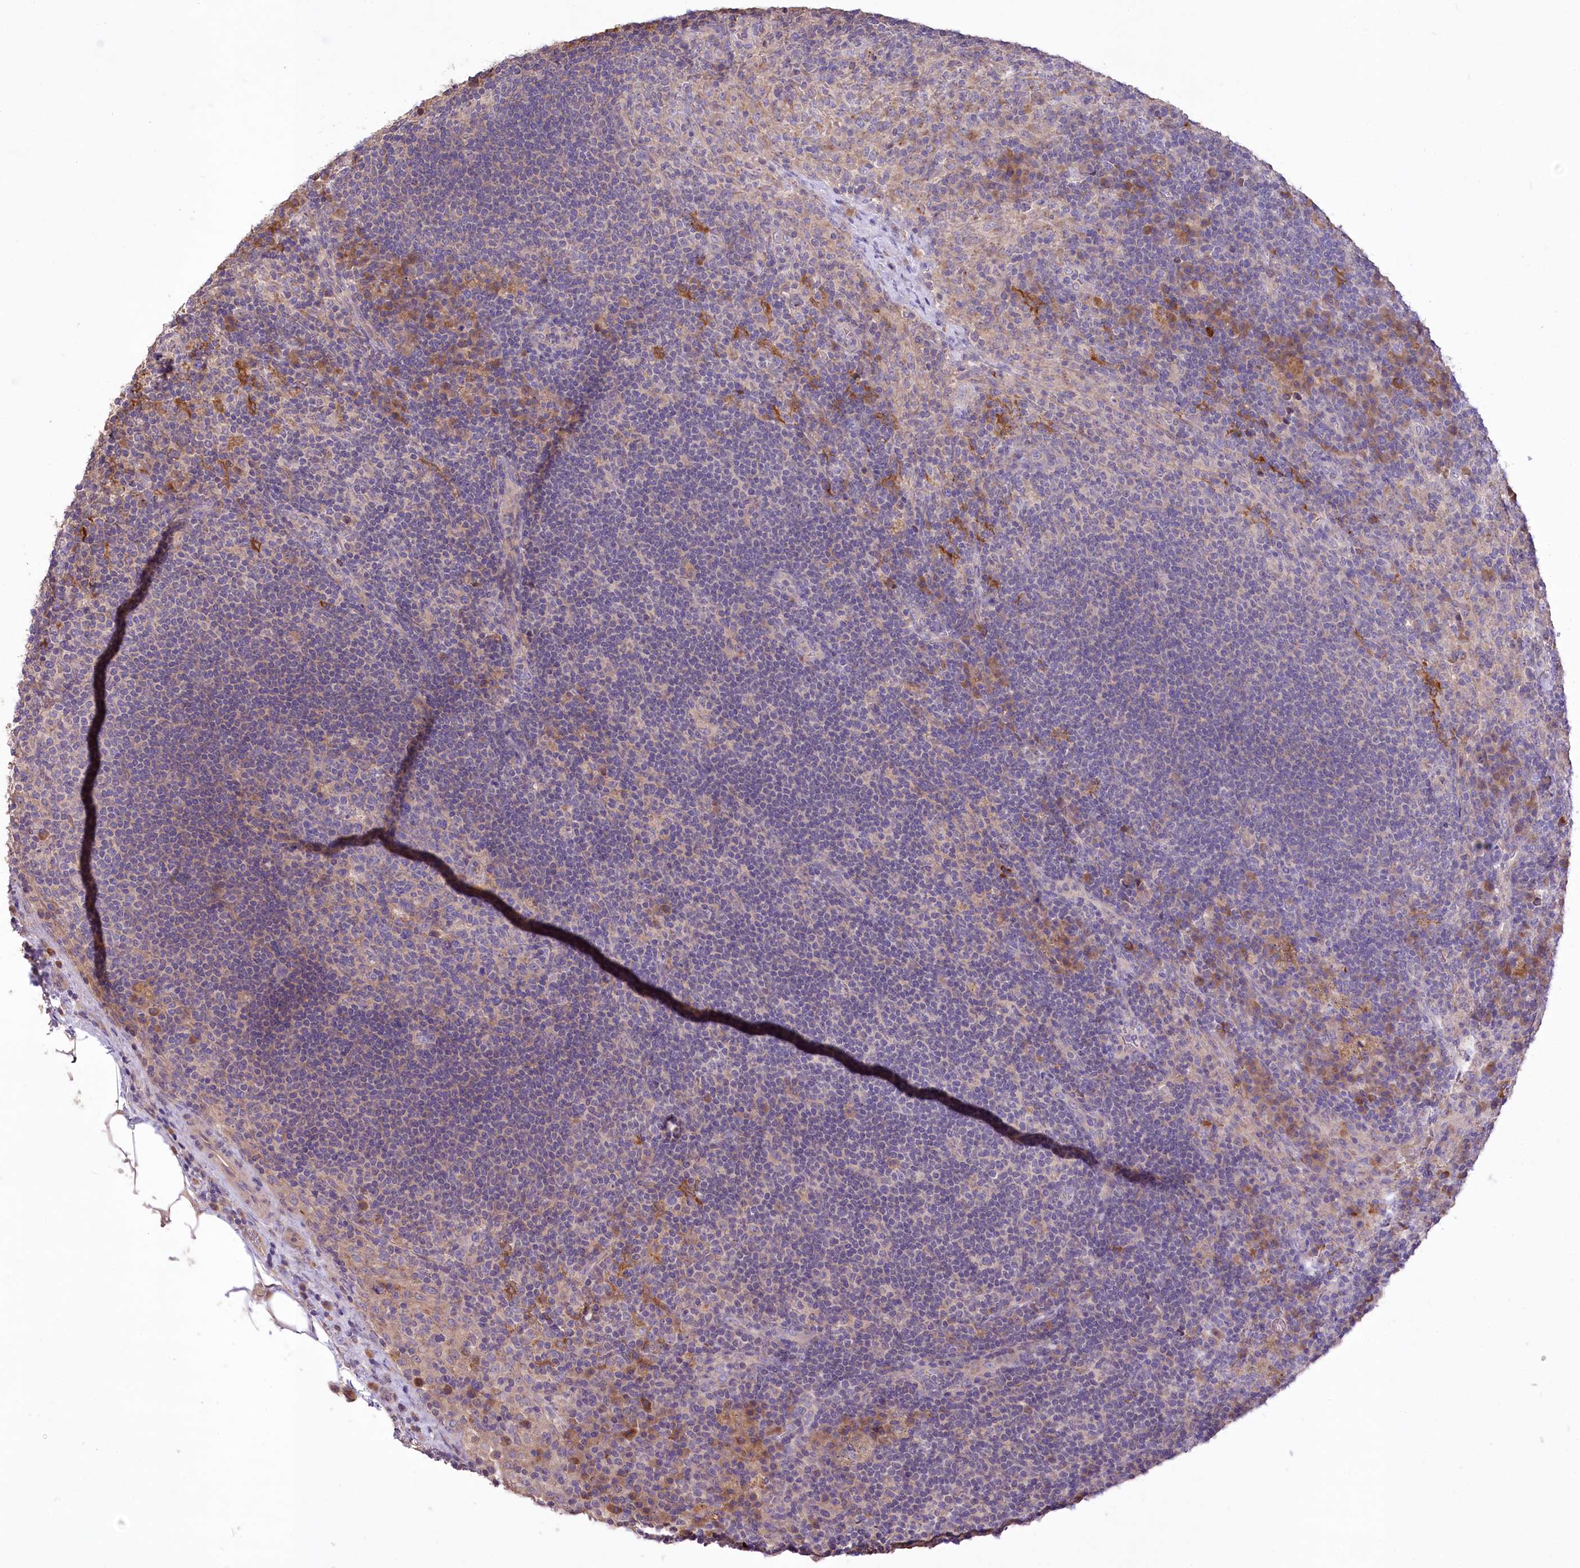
{"staining": {"intensity": "weak", "quantity": "<25%", "location": "cytoplasmic/membranous"}, "tissue": "lymph node", "cell_type": "Germinal center cells", "image_type": "normal", "snomed": [{"axis": "morphology", "description": "Normal tissue, NOS"}, {"axis": "topography", "description": "Lymph node"}], "caption": "Lymph node stained for a protein using immunohistochemistry (IHC) displays no expression germinal center cells.", "gene": "PBLD", "patient": {"sex": "female", "age": 70}}